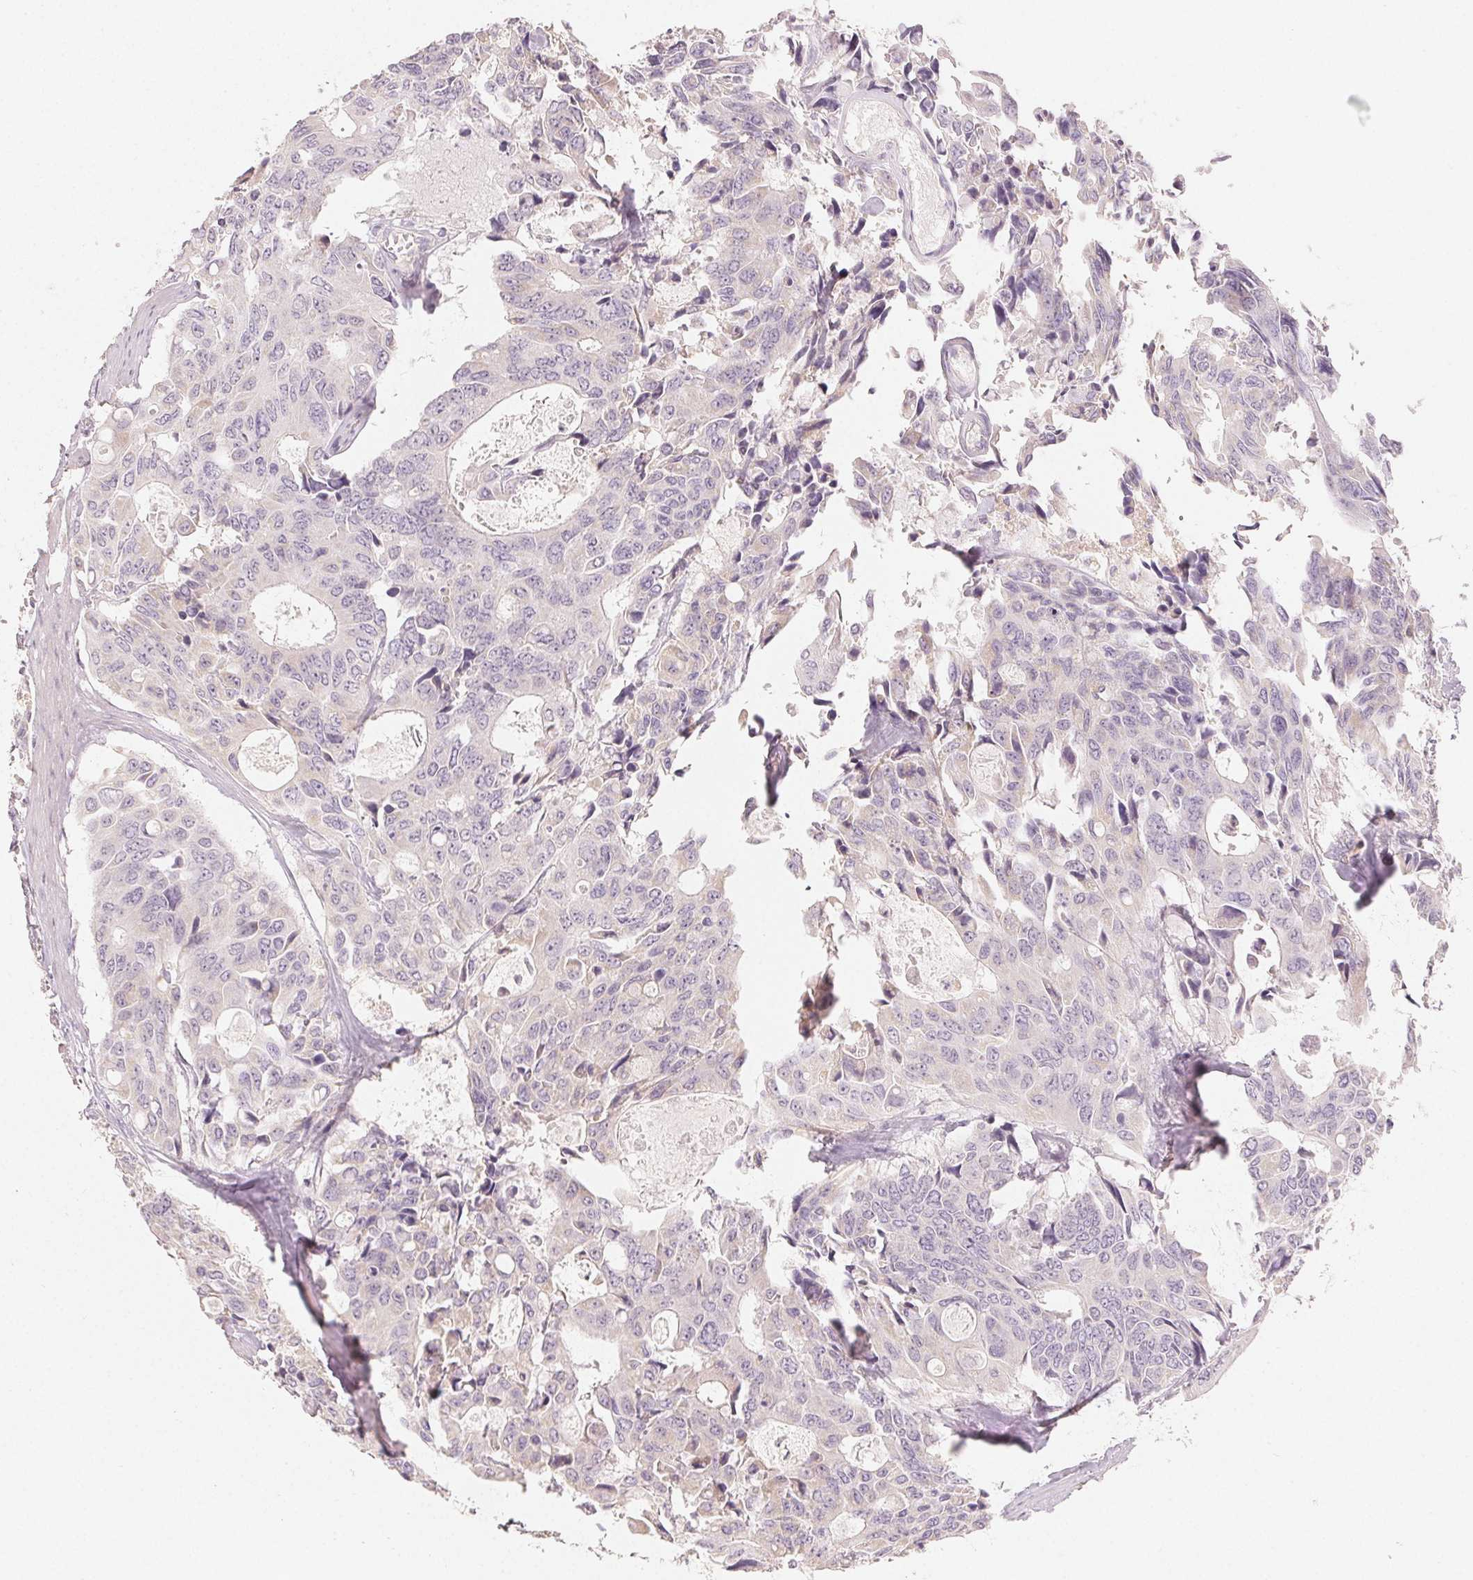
{"staining": {"intensity": "negative", "quantity": "none", "location": "none"}, "tissue": "colorectal cancer", "cell_type": "Tumor cells", "image_type": "cancer", "snomed": [{"axis": "morphology", "description": "Adenocarcinoma, NOS"}, {"axis": "topography", "description": "Rectum"}], "caption": "Image shows no significant protein positivity in tumor cells of colorectal cancer.", "gene": "LVRN", "patient": {"sex": "male", "age": 76}}